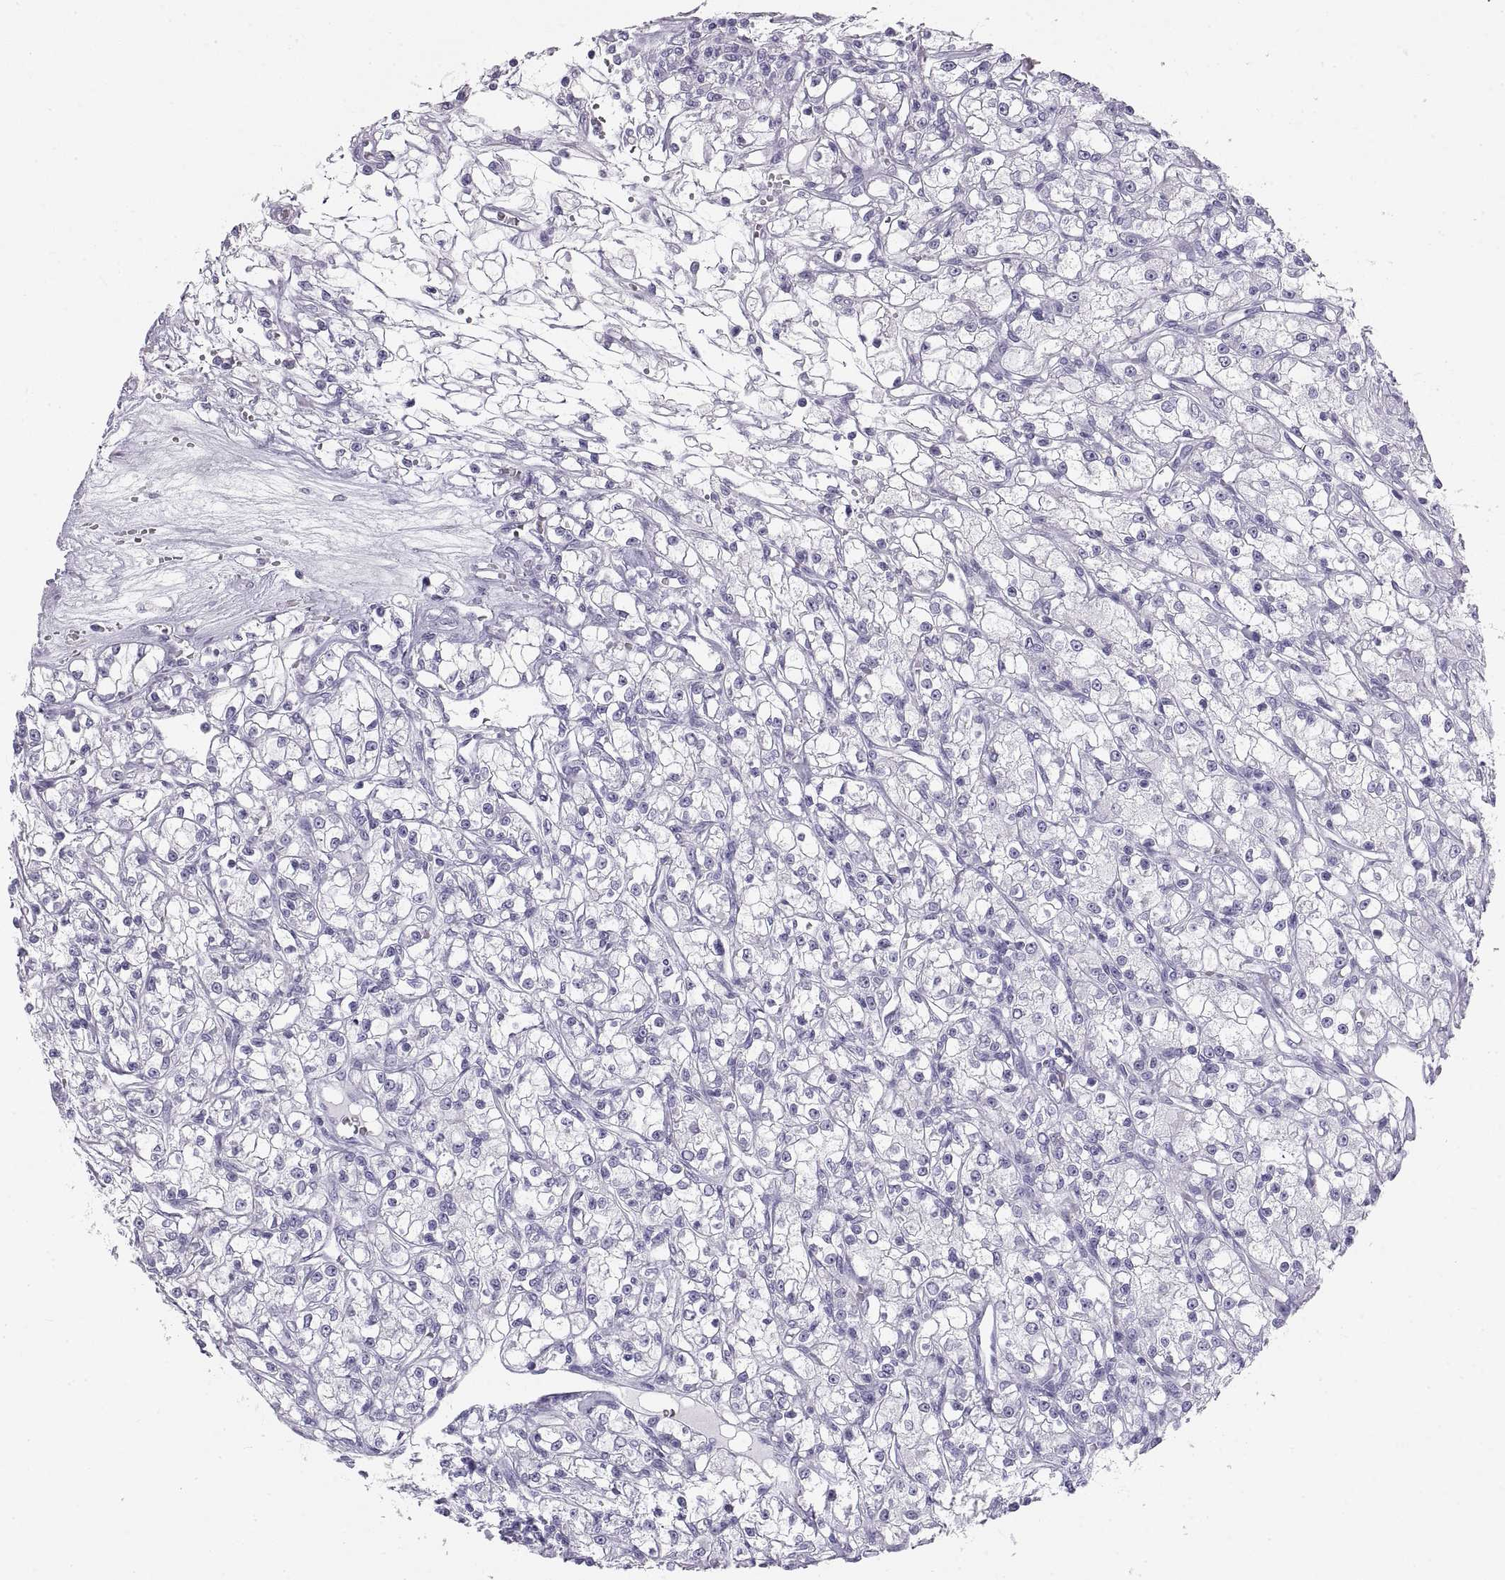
{"staining": {"intensity": "negative", "quantity": "none", "location": "none"}, "tissue": "renal cancer", "cell_type": "Tumor cells", "image_type": "cancer", "snomed": [{"axis": "morphology", "description": "Adenocarcinoma, NOS"}, {"axis": "topography", "description": "Kidney"}], "caption": "IHC of adenocarcinoma (renal) displays no staining in tumor cells.", "gene": "RLBP1", "patient": {"sex": "female", "age": 59}}